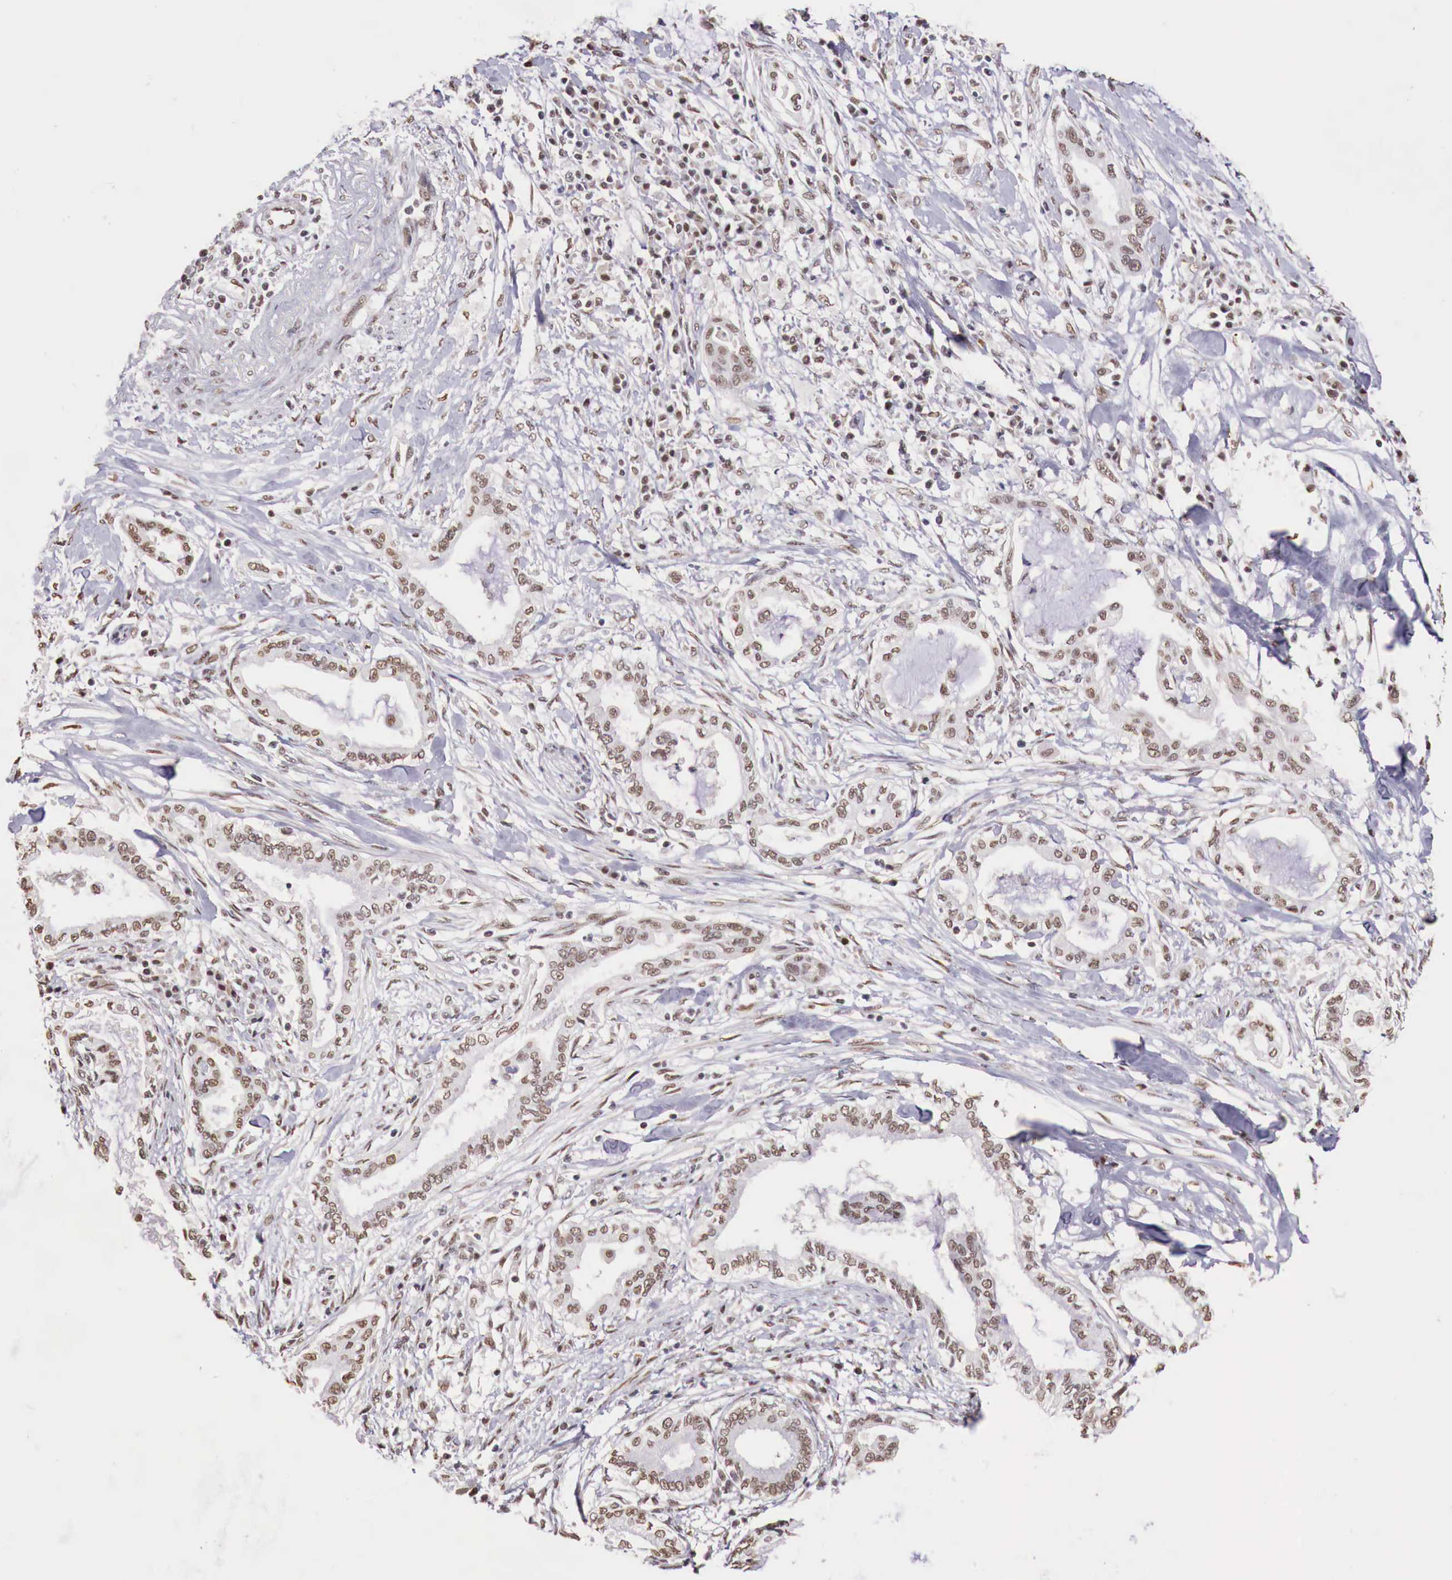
{"staining": {"intensity": "moderate", "quantity": ">75%", "location": "nuclear"}, "tissue": "pancreatic cancer", "cell_type": "Tumor cells", "image_type": "cancer", "snomed": [{"axis": "morphology", "description": "Adenocarcinoma, NOS"}, {"axis": "topography", "description": "Pancreas"}], "caption": "Immunohistochemical staining of pancreatic adenocarcinoma demonstrates medium levels of moderate nuclear expression in approximately >75% of tumor cells.", "gene": "FOXP2", "patient": {"sex": "female", "age": 64}}